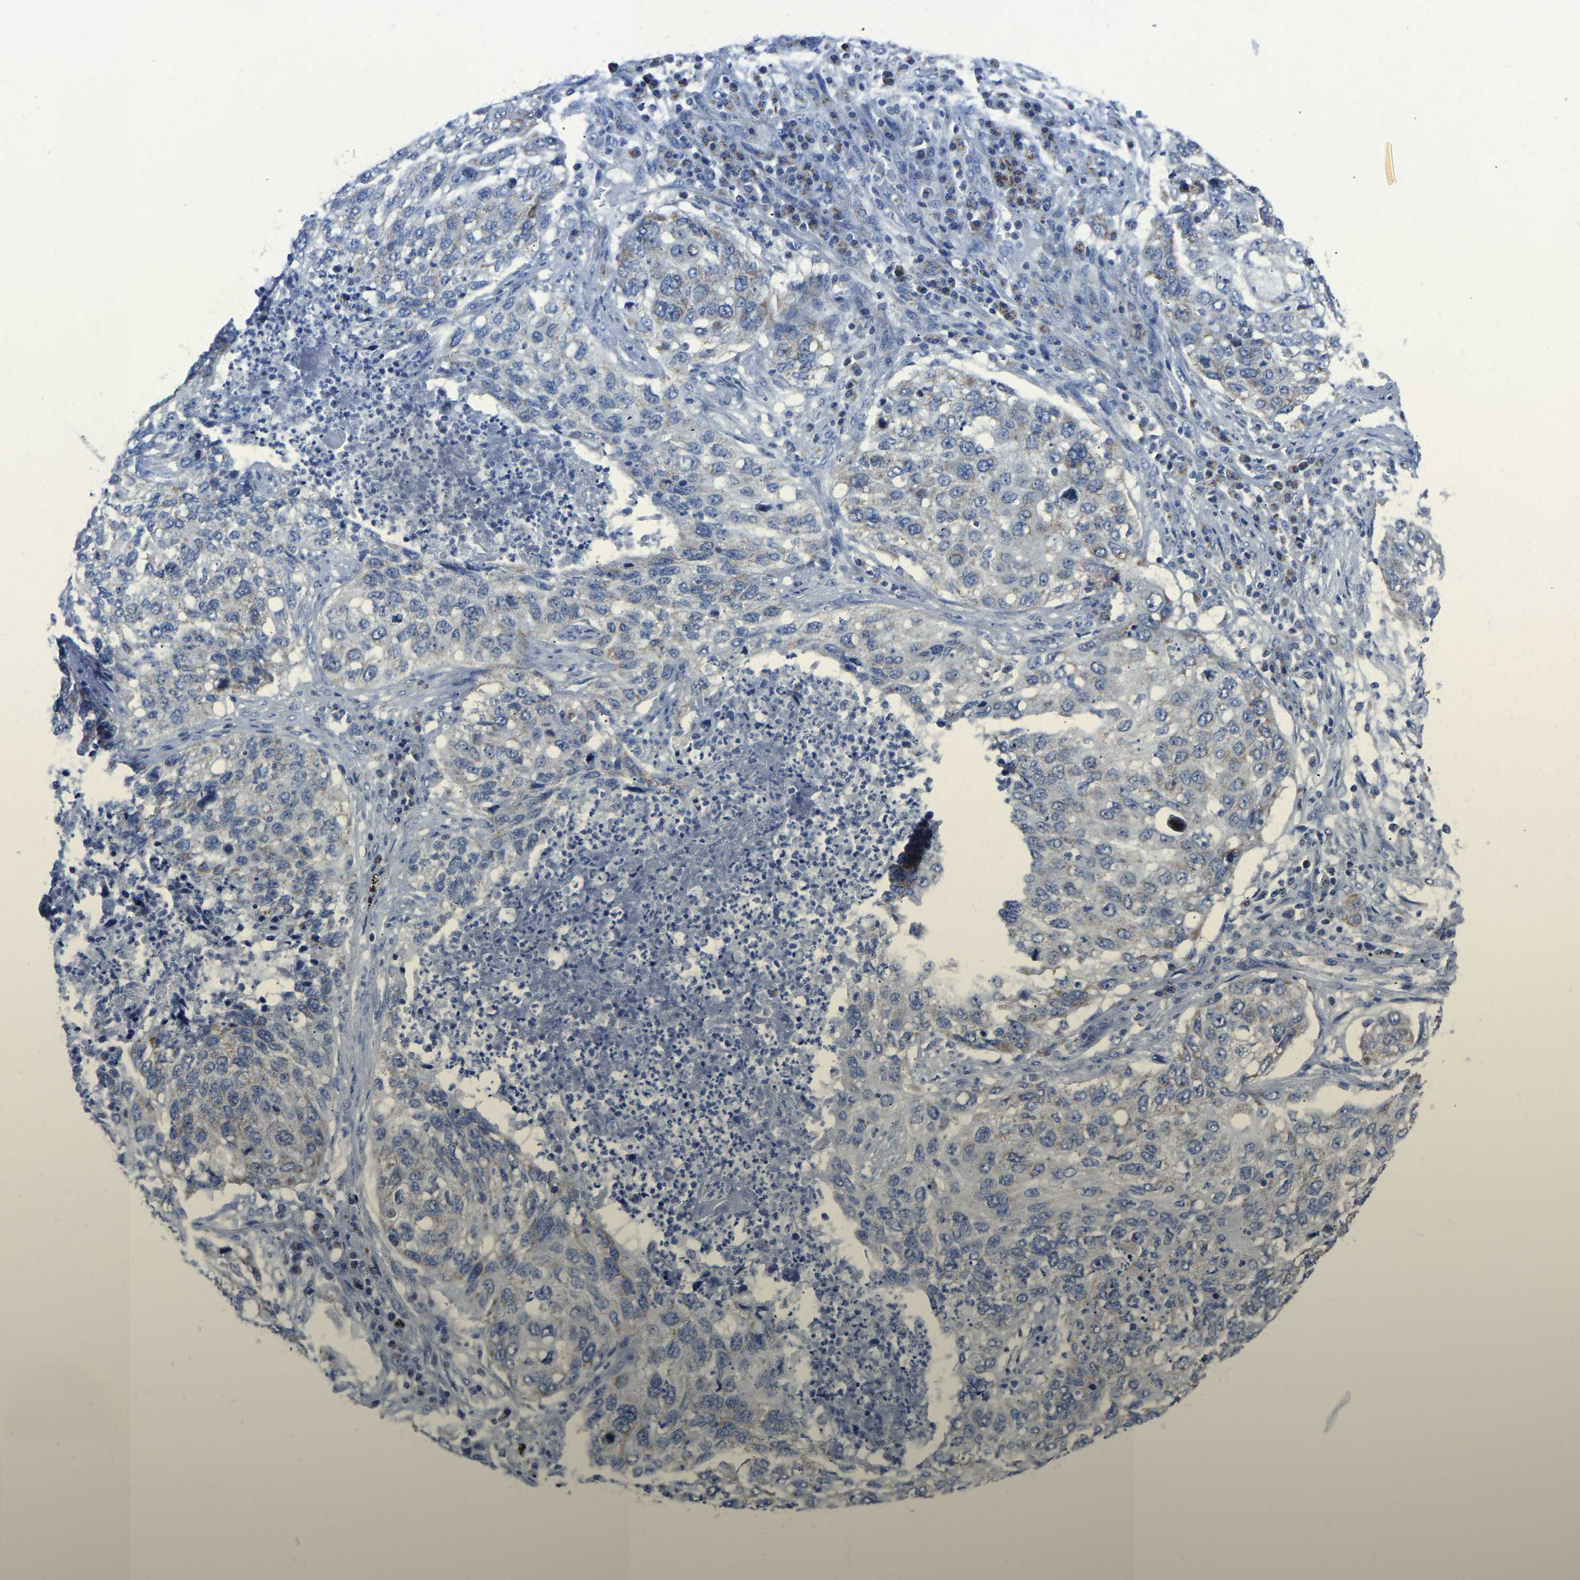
{"staining": {"intensity": "negative", "quantity": "none", "location": "none"}, "tissue": "lung cancer", "cell_type": "Tumor cells", "image_type": "cancer", "snomed": [{"axis": "morphology", "description": "Squamous cell carcinoma, NOS"}, {"axis": "topography", "description": "Lung"}], "caption": "Protein analysis of lung squamous cell carcinoma demonstrates no significant positivity in tumor cells.", "gene": "ETFA", "patient": {"sex": "female", "age": 63}}